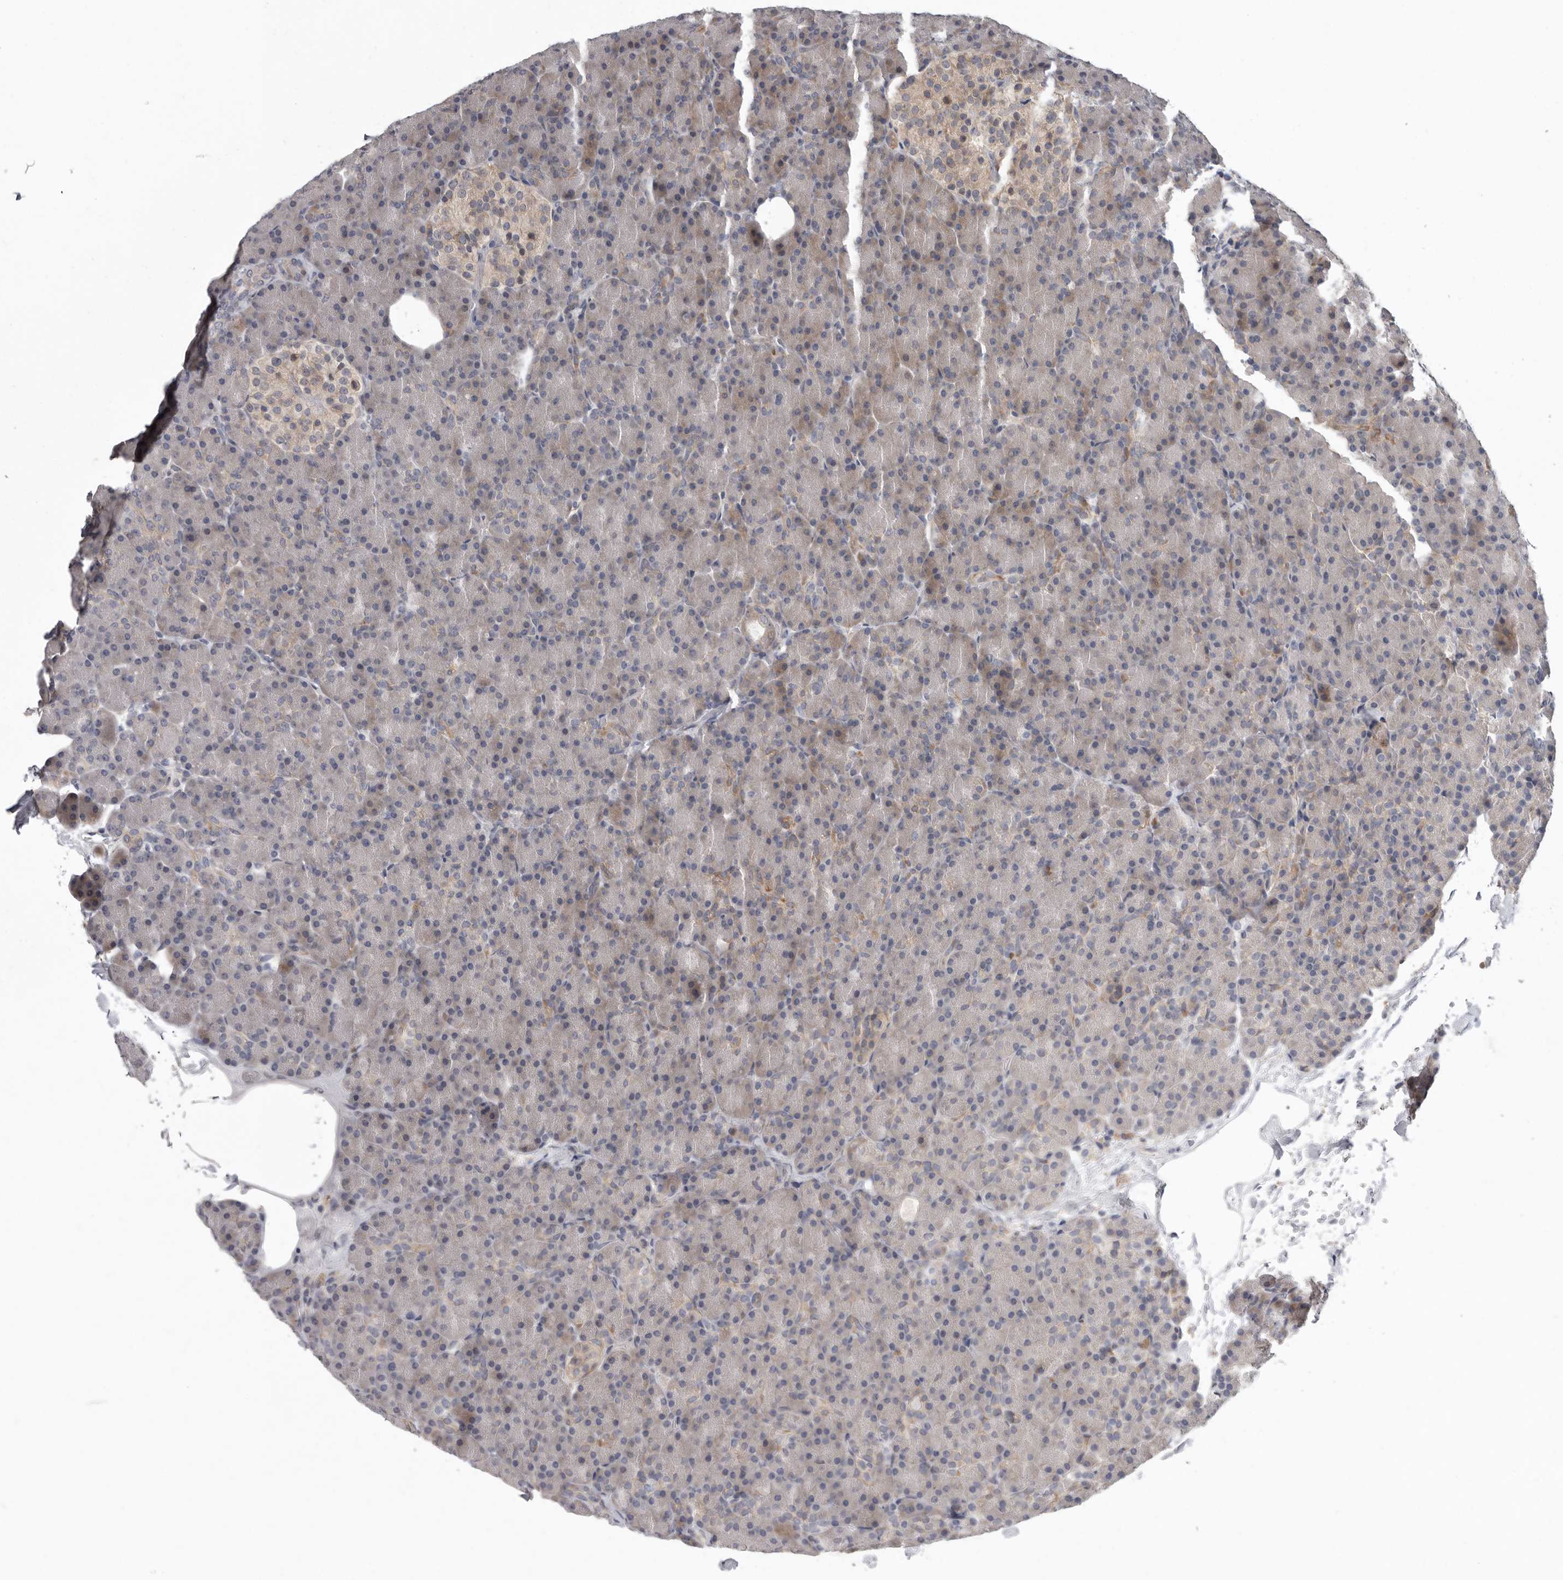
{"staining": {"intensity": "negative", "quantity": "none", "location": "none"}, "tissue": "pancreas", "cell_type": "Exocrine glandular cells", "image_type": "normal", "snomed": [{"axis": "morphology", "description": "Normal tissue, NOS"}, {"axis": "topography", "description": "Pancreas"}], "caption": "A micrograph of human pancreas is negative for staining in exocrine glandular cells. The staining was performed using DAB (3,3'-diaminobenzidine) to visualize the protein expression in brown, while the nuclei were stained in blue with hematoxylin (Magnification: 20x).", "gene": "RALGPS2", "patient": {"sex": "female", "age": 43}}